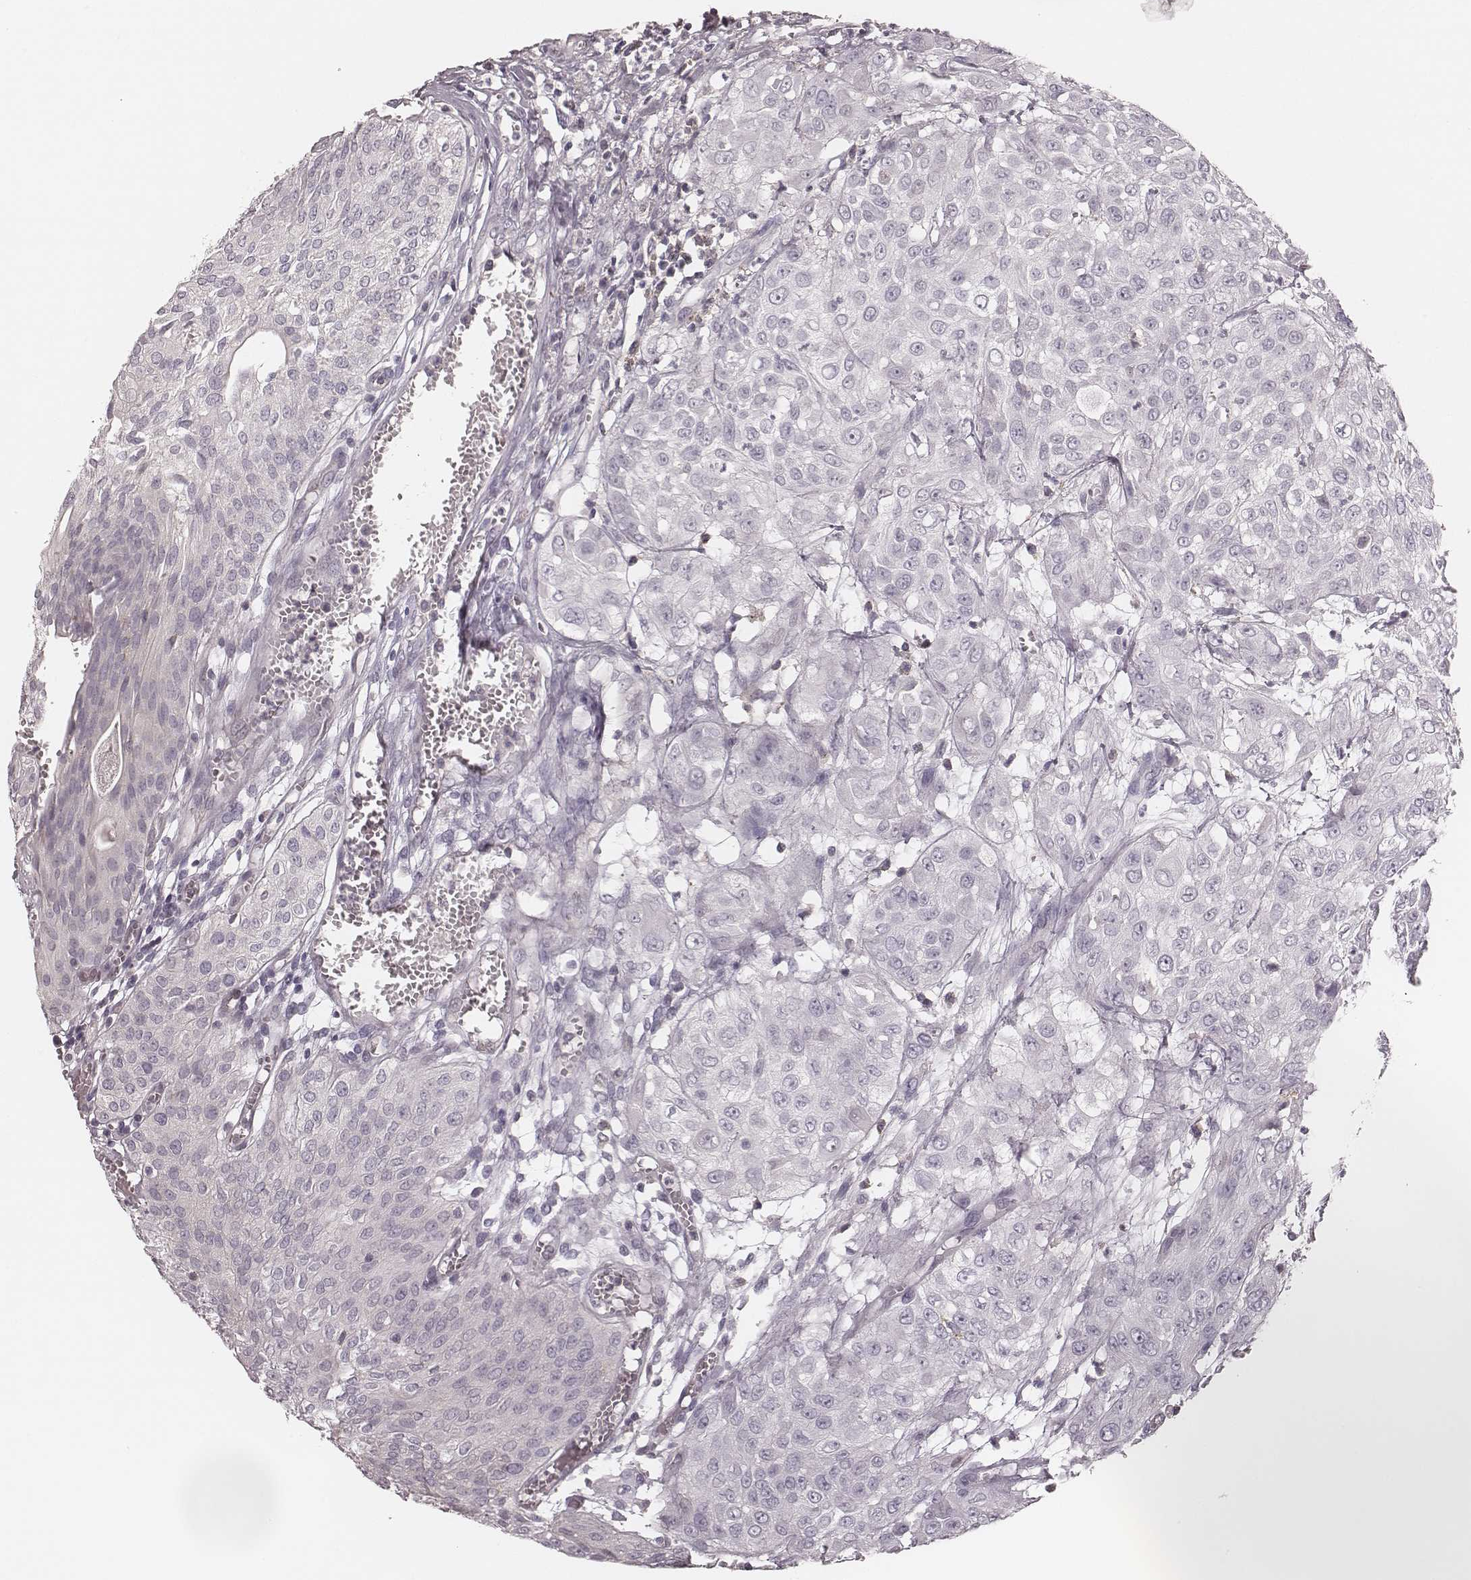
{"staining": {"intensity": "negative", "quantity": "none", "location": "none"}, "tissue": "urothelial cancer", "cell_type": "Tumor cells", "image_type": "cancer", "snomed": [{"axis": "morphology", "description": "Urothelial carcinoma, High grade"}, {"axis": "topography", "description": "Urinary bladder"}], "caption": "DAB immunohistochemical staining of human urothelial carcinoma (high-grade) displays no significant expression in tumor cells.", "gene": "MSX1", "patient": {"sex": "male", "age": 57}}